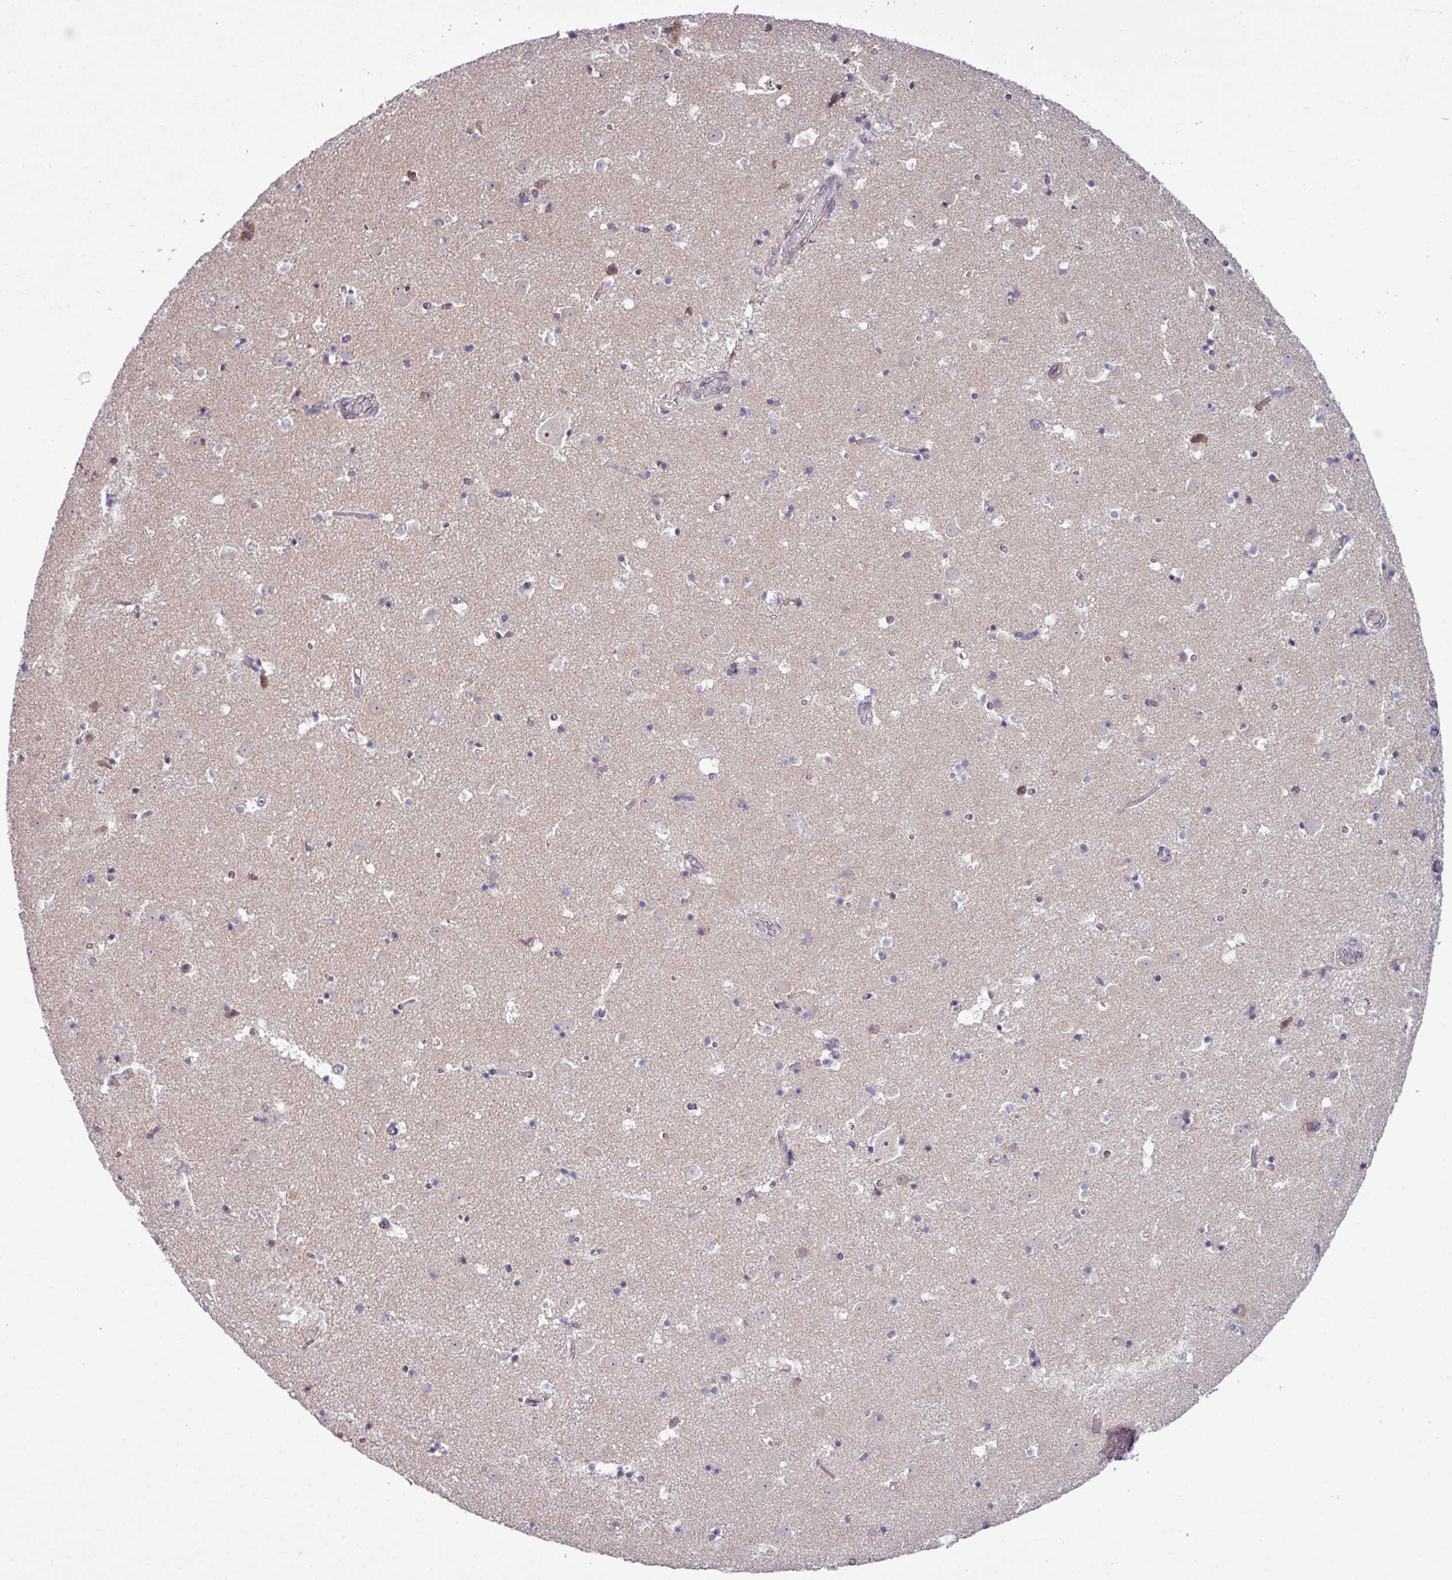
{"staining": {"intensity": "negative", "quantity": "none", "location": "none"}, "tissue": "caudate", "cell_type": "Glial cells", "image_type": "normal", "snomed": [{"axis": "morphology", "description": "Normal tissue, NOS"}, {"axis": "topography", "description": "Lateral ventricle wall"}], "caption": "Human caudate stained for a protein using IHC displays no expression in glial cells.", "gene": "AGAP4", "patient": {"sex": "male", "age": 25}}